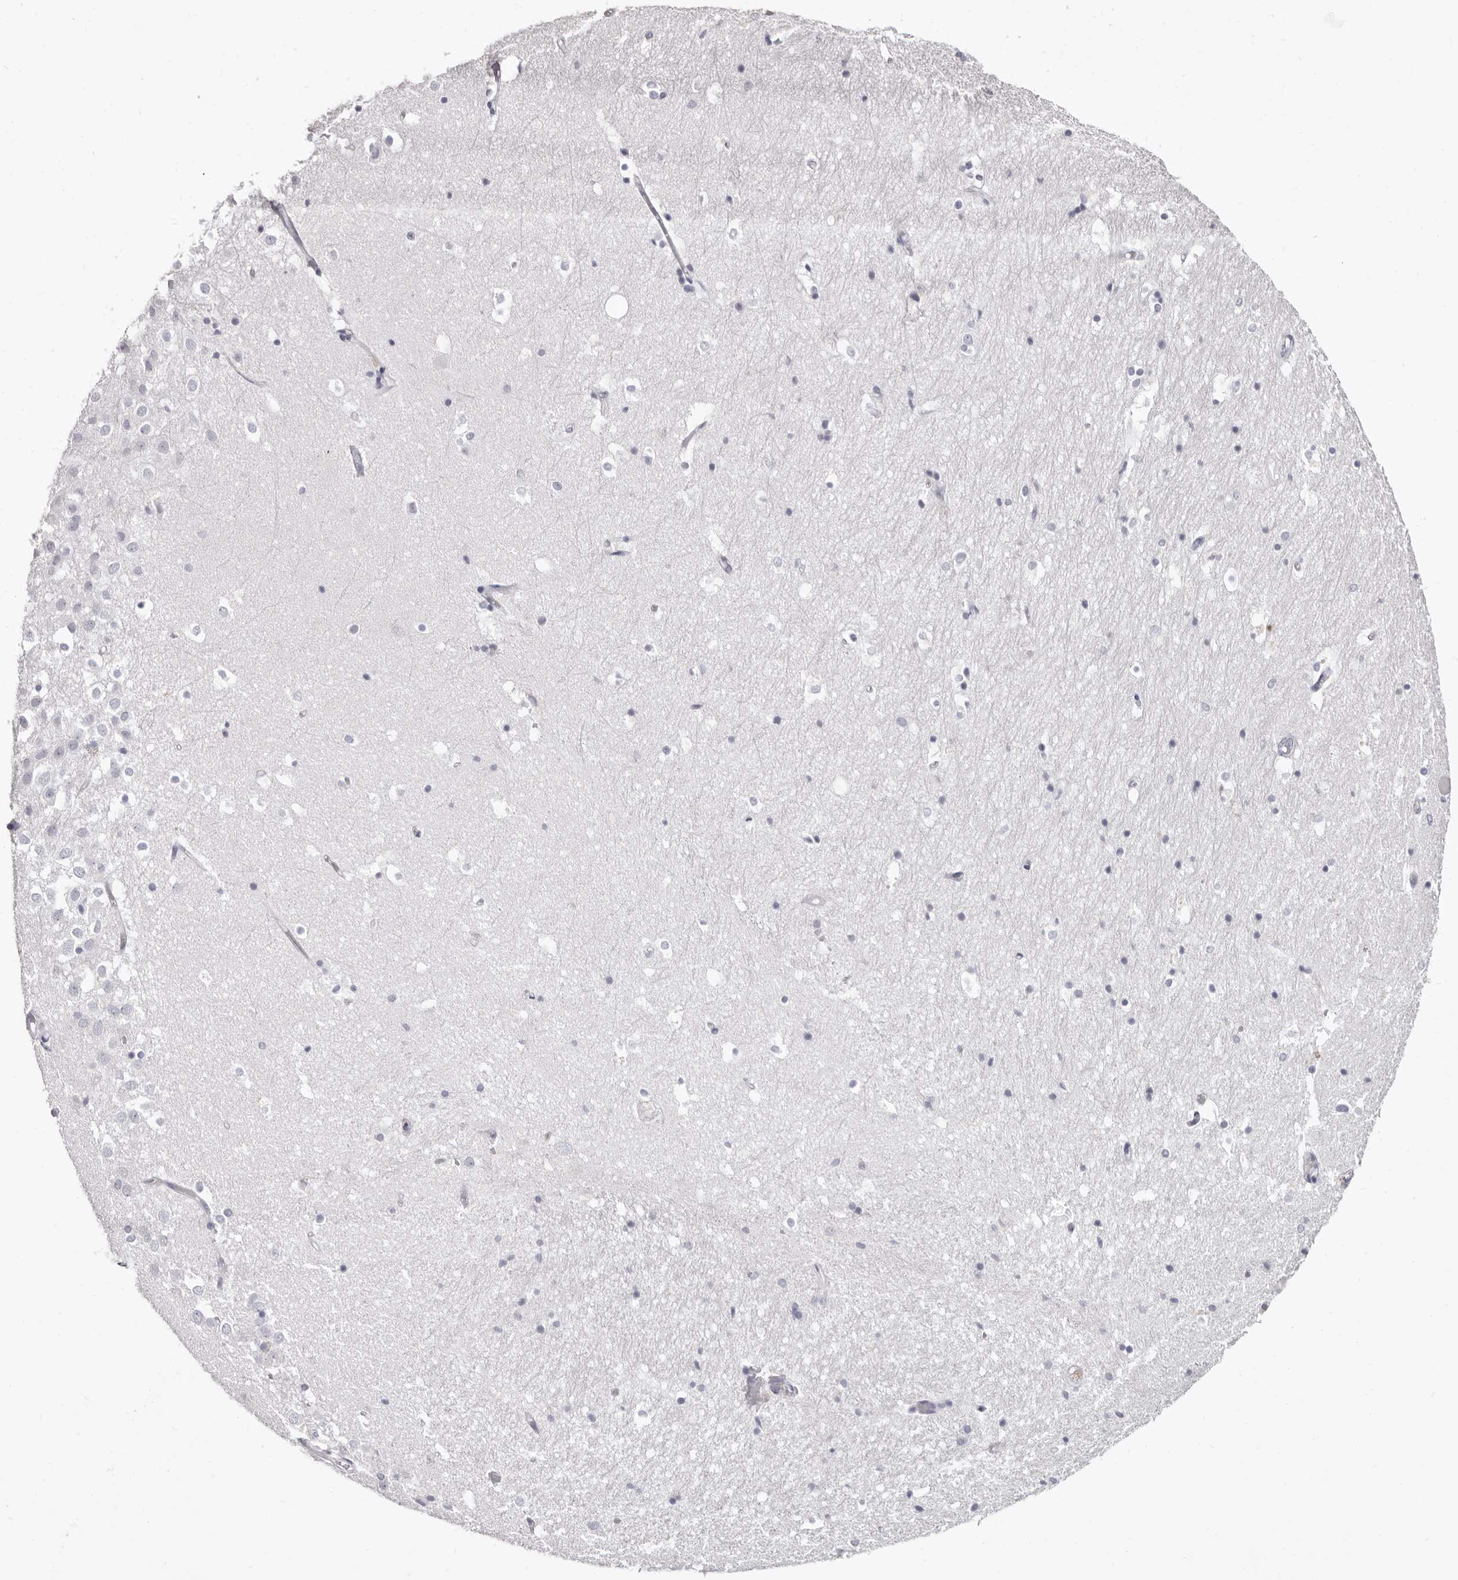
{"staining": {"intensity": "negative", "quantity": "none", "location": "none"}, "tissue": "hippocampus", "cell_type": "Glial cells", "image_type": "normal", "snomed": [{"axis": "morphology", "description": "Normal tissue, NOS"}, {"axis": "topography", "description": "Hippocampus"}], "caption": "This is an immunohistochemistry histopathology image of normal human hippocampus. There is no expression in glial cells.", "gene": "LPO", "patient": {"sex": "female", "age": 52}}